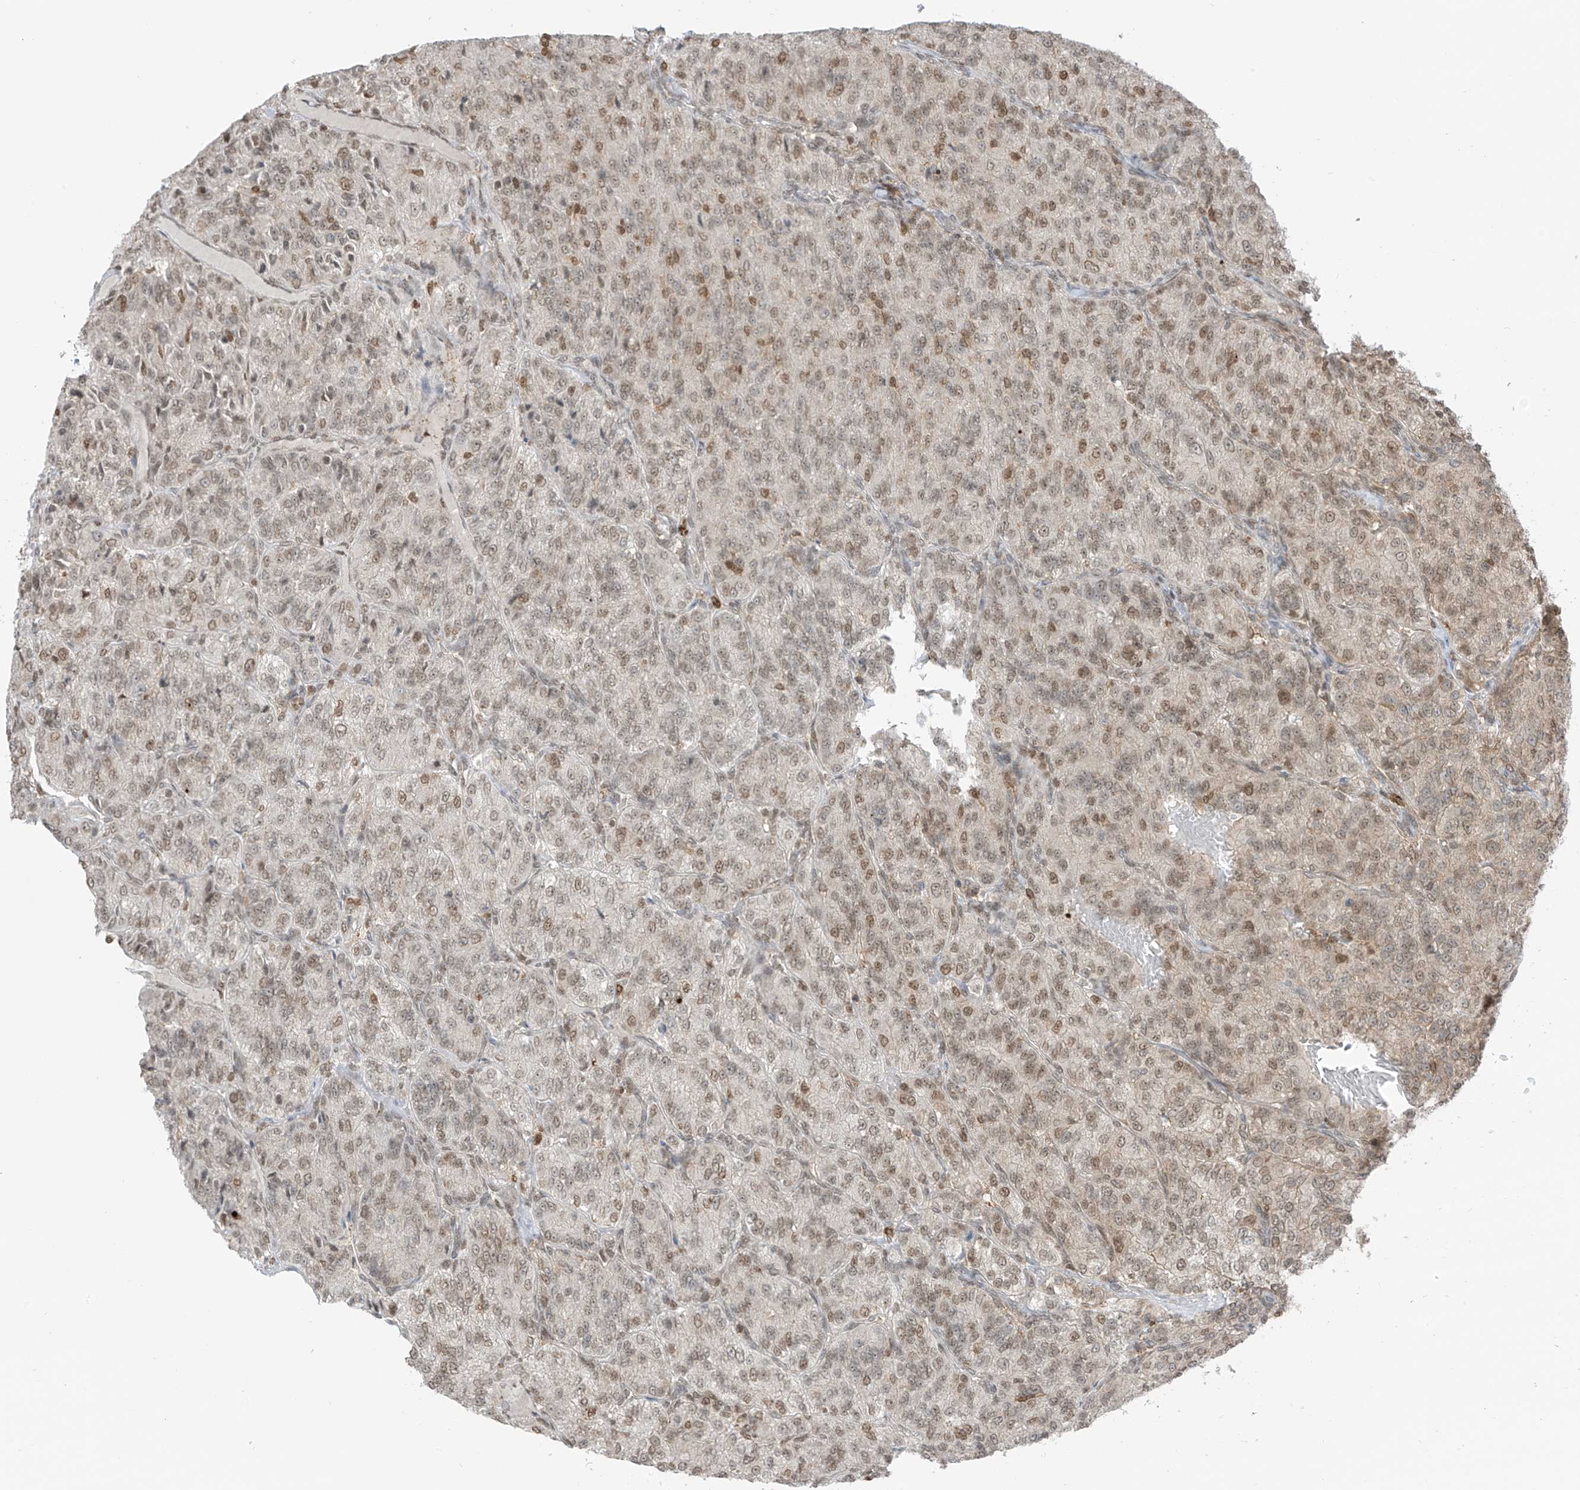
{"staining": {"intensity": "moderate", "quantity": "<25%", "location": "nuclear"}, "tissue": "renal cancer", "cell_type": "Tumor cells", "image_type": "cancer", "snomed": [{"axis": "morphology", "description": "Adenocarcinoma, NOS"}, {"axis": "topography", "description": "Kidney"}], "caption": "Immunohistochemical staining of renal adenocarcinoma displays low levels of moderate nuclear staining in about <25% of tumor cells.", "gene": "KPNB1", "patient": {"sex": "female", "age": 63}}